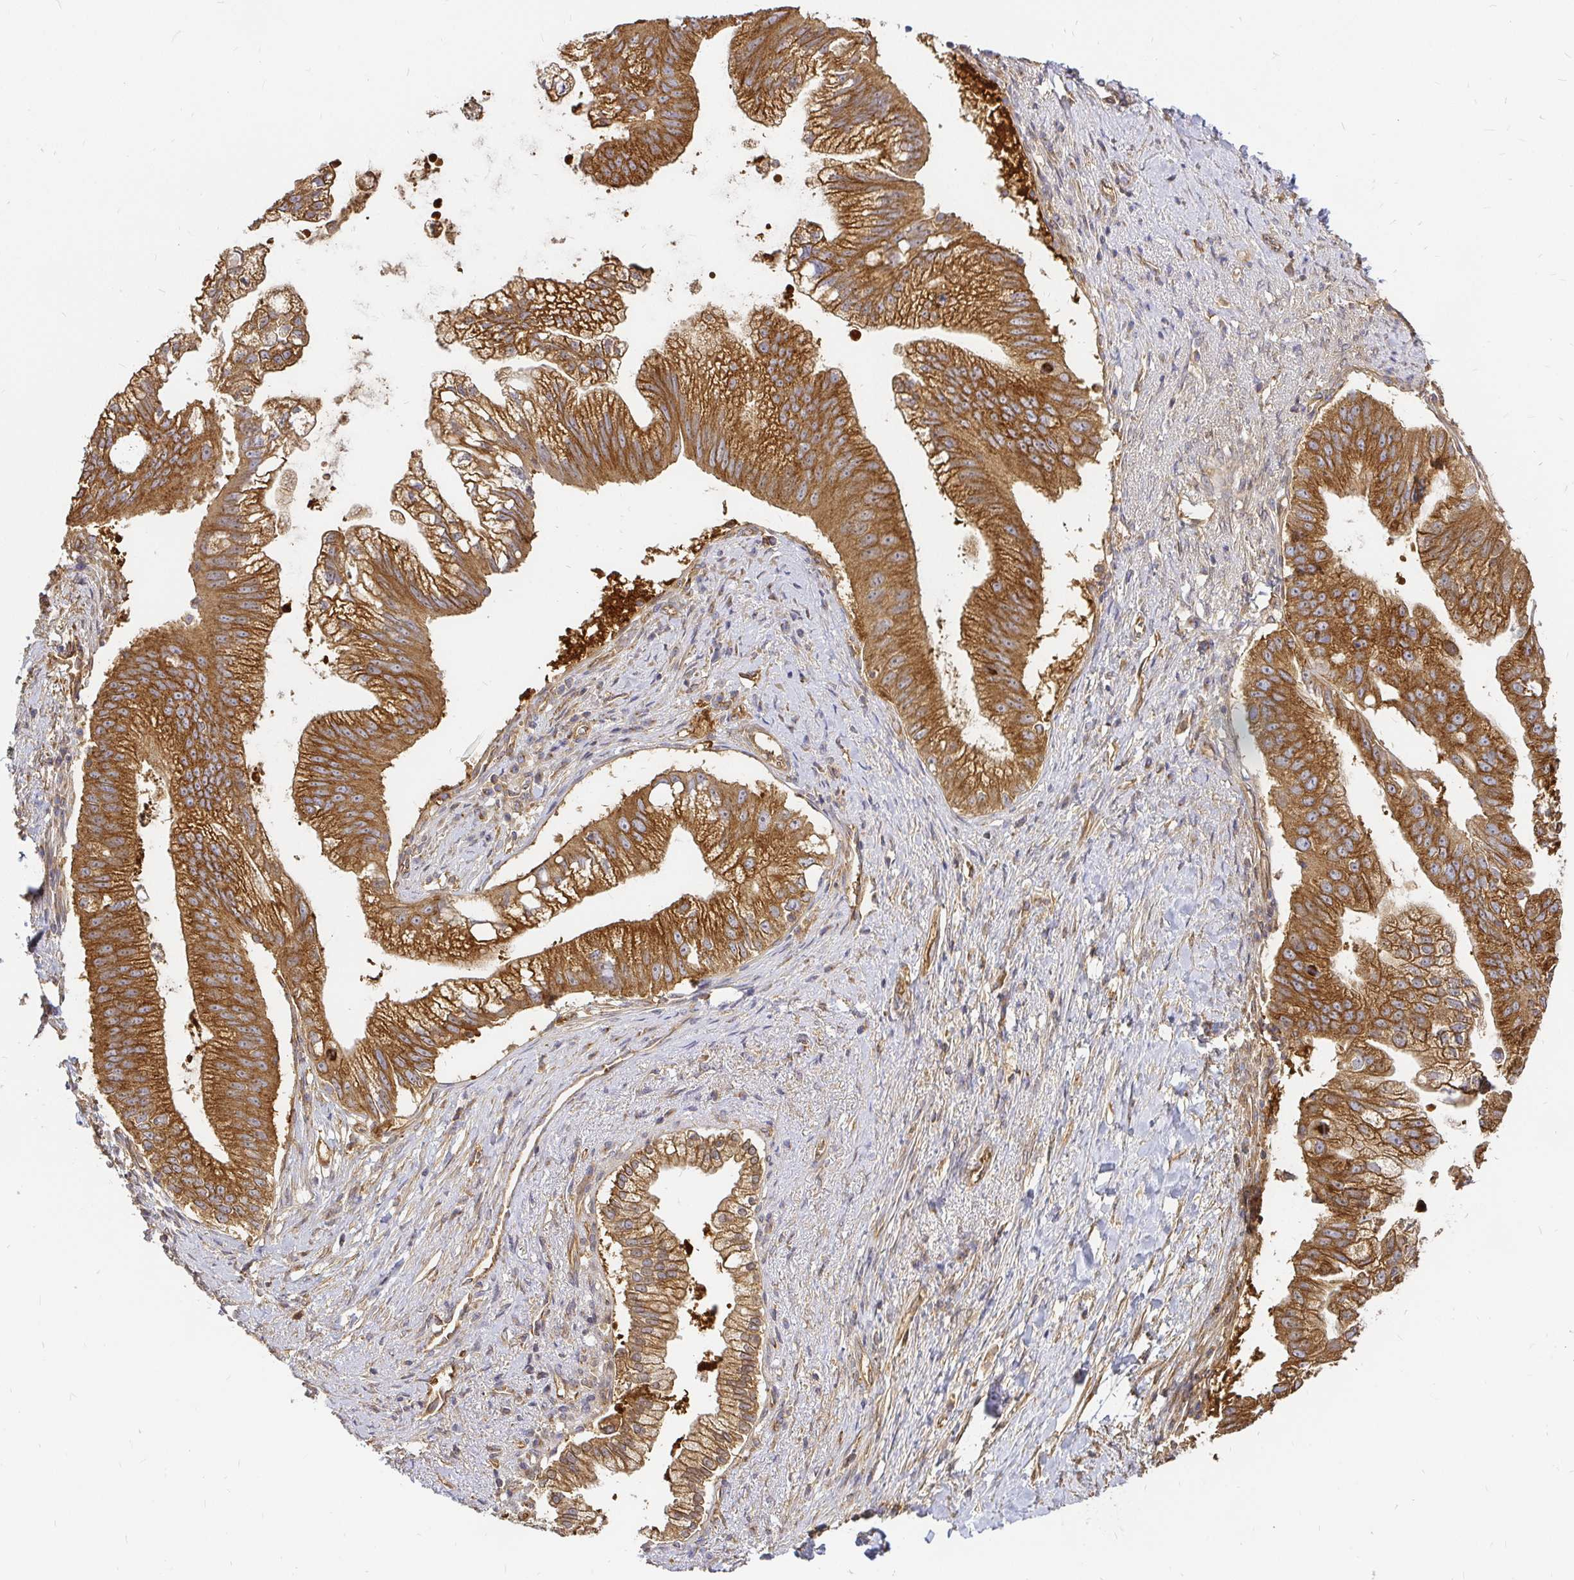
{"staining": {"intensity": "strong", "quantity": ">75%", "location": "cytoplasmic/membranous"}, "tissue": "pancreatic cancer", "cell_type": "Tumor cells", "image_type": "cancer", "snomed": [{"axis": "morphology", "description": "Adenocarcinoma, NOS"}, {"axis": "topography", "description": "Pancreas"}], "caption": "DAB (3,3'-diaminobenzidine) immunohistochemical staining of human adenocarcinoma (pancreatic) reveals strong cytoplasmic/membranous protein staining in approximately >75% of tumor cells.", "gene": "KIF5B", "patient": {"sex": "male", "age": 70}}